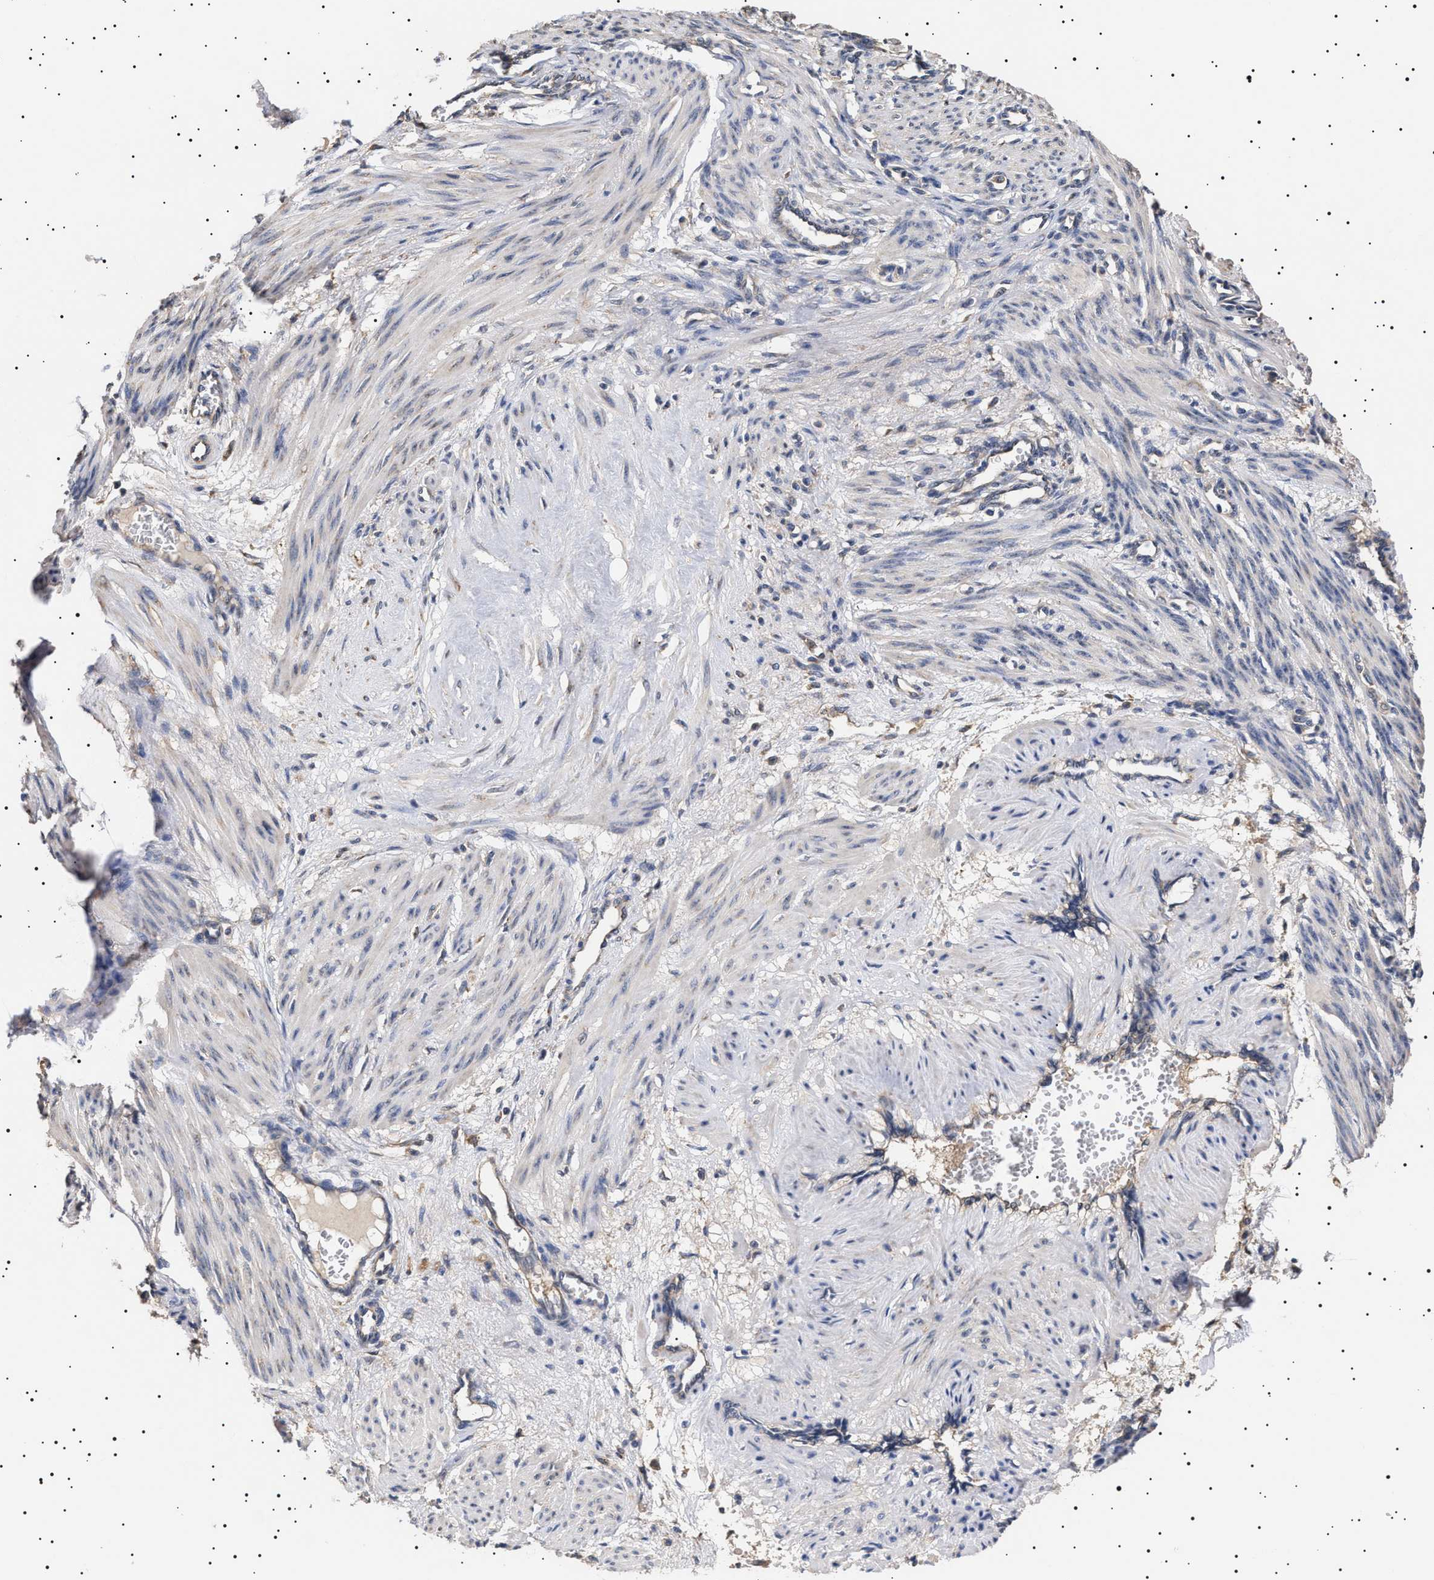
{"staining": {"intensity": "negative", "quantity": "none", "location": "none"}, "tissue": "smooth muscle", "cell_type": "Smooth muscle cells", "image_type": "normal", "snomed": [{"axis": "morphology", "description": "Normal tissue, NOS"}, {"axis": "topography", "description": "Endometrium"}], "caption": "This photomicrograph is of benign smooth muscle stained with IHC to label a protein in brown with the nuclei are counter-stained blue. There is no staining in smooth muscle cells.", "gene": "KRBA1", "patient": {"sex": "female", "age": 33}}